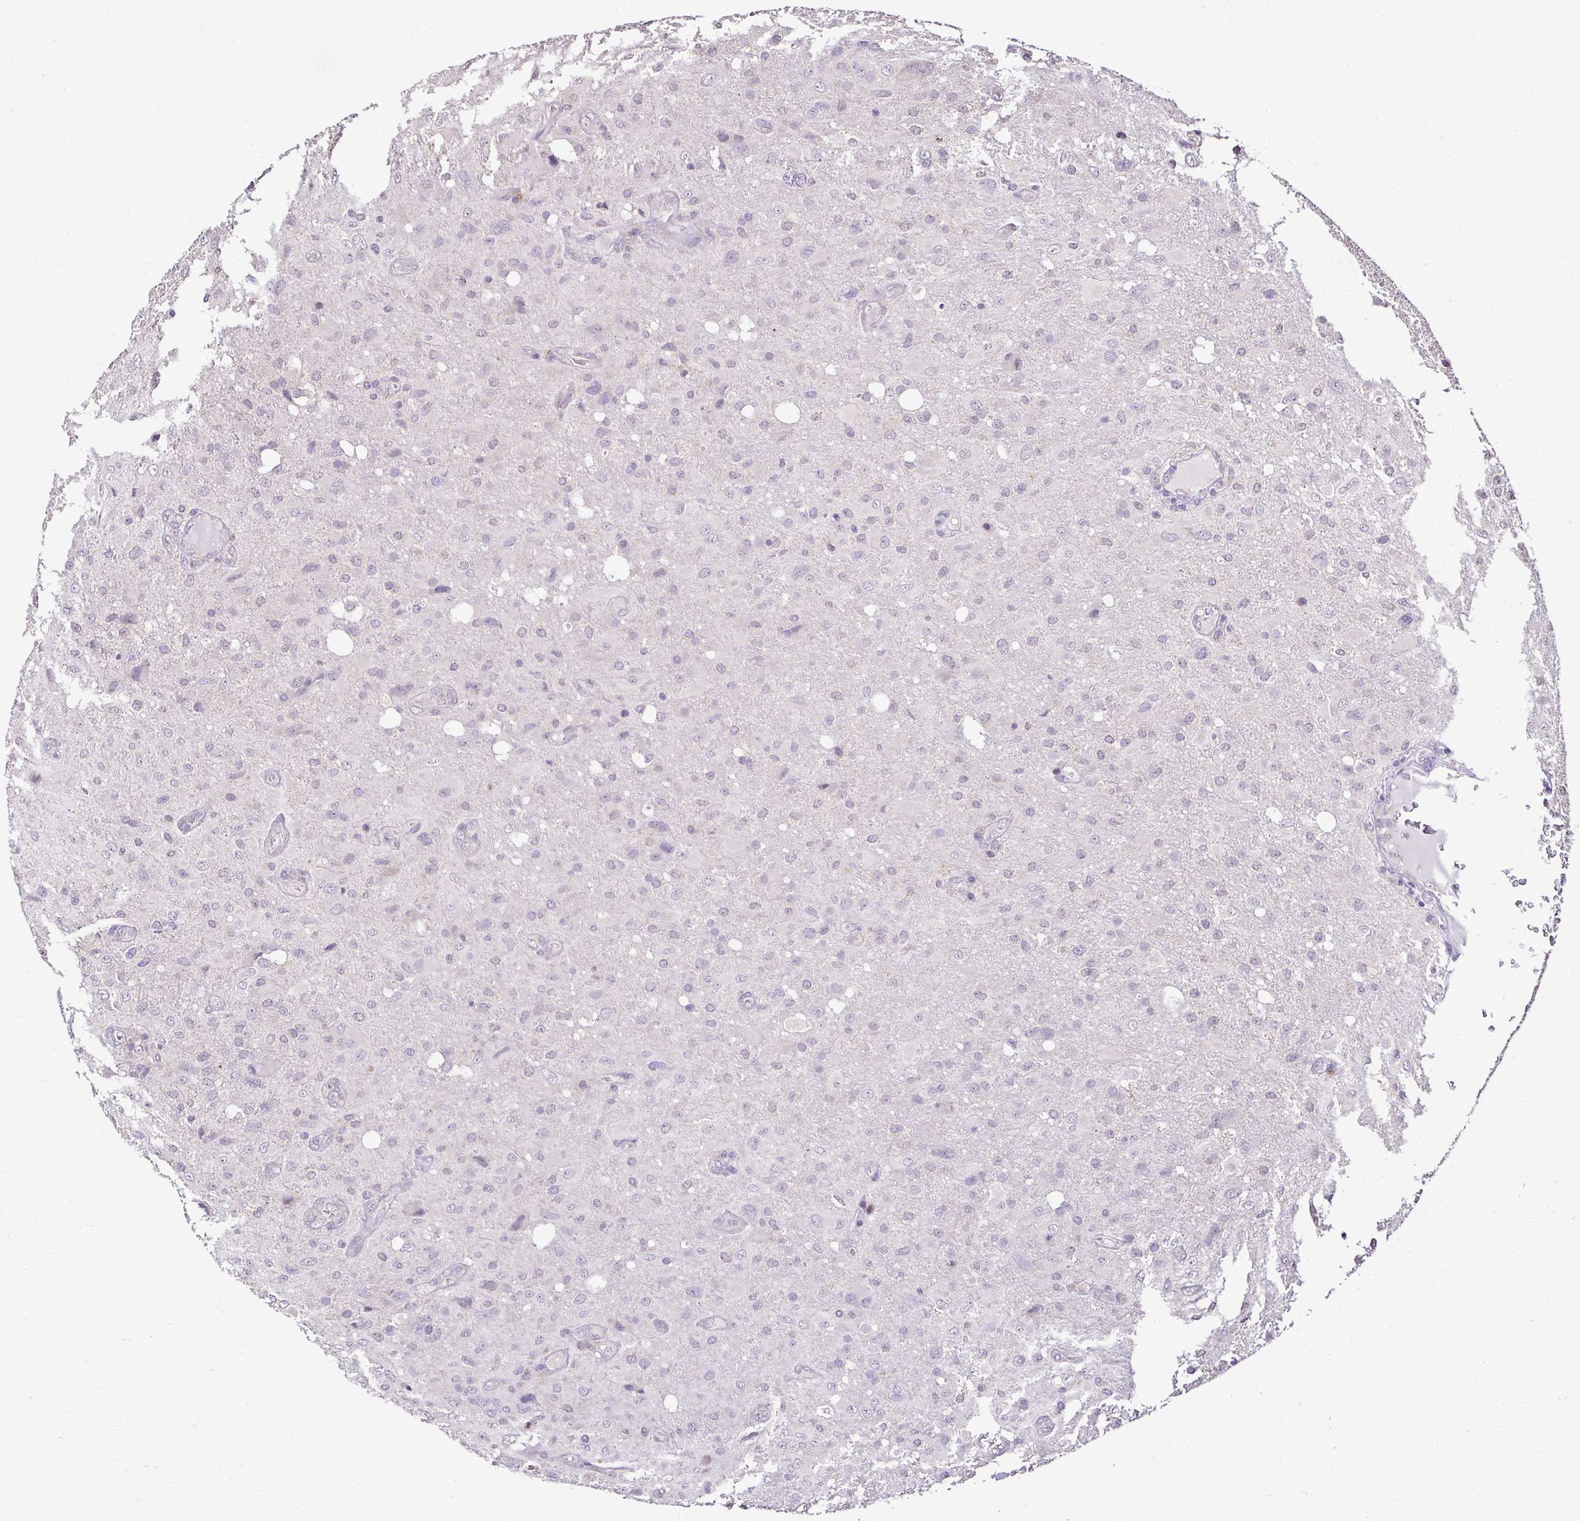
{"staining": {"intensity": "negative", "quantity": "none", "location": "none"}, "tissue": "glioma", "cell_type": "Tumor cells", "image_type": "cancer", "snomed": [{"axis": "morphology", "description": "Glioma, malignant, High grade"}, {"axis": "topography", "description": "Brain"}], "caption": "Tumor cells are negative for protein expression in human glioma.", "gene": "KIAA1210", "patient": {"sex": "male", "age": 53}}